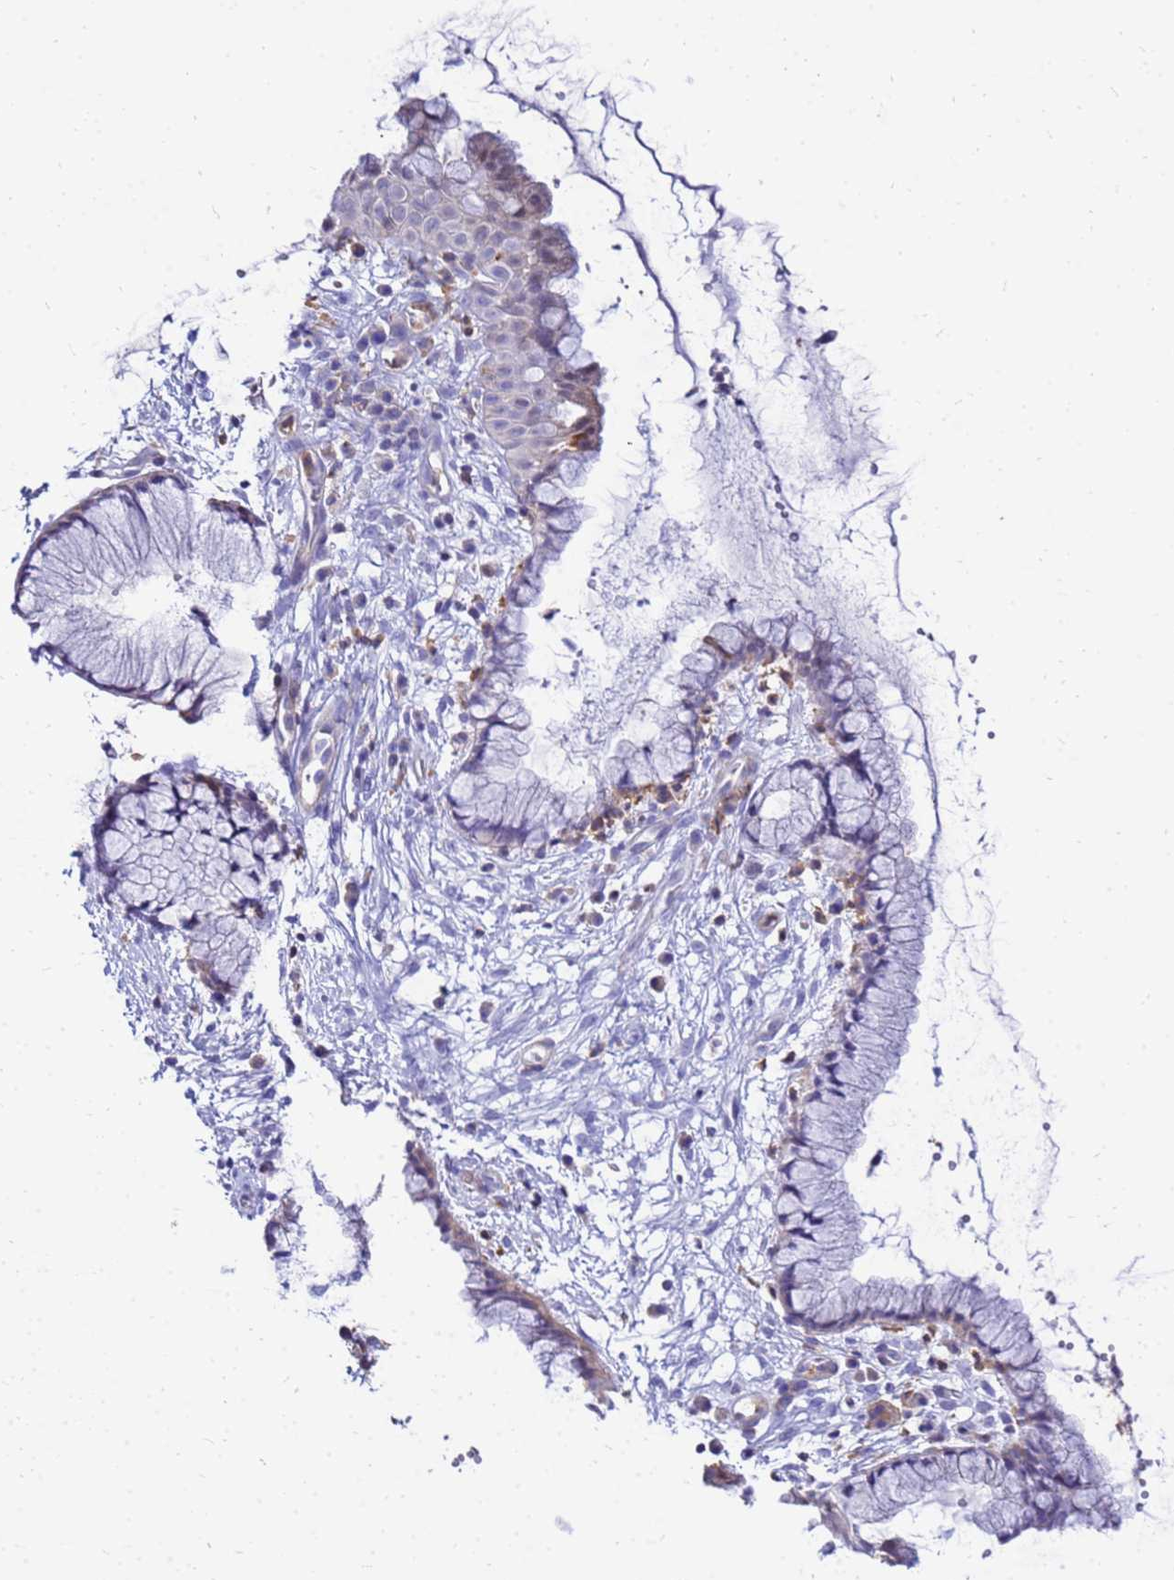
{"staining": {"intensity": "weak", "quantity": "<25%", "location": "cytoplasmic/membranous"}, "tissue": "cervix", "cell_type": "Glandular cells", "image_type": "normal", "snomed": [{"axis": "morphology", "description": "Normal tissue, NOS"}, {"axis": "topography", "description": "Cervix"}], "caption": "Immunohistochemistry (IHC) photomicrograph of unremarkable cervix stained for a protein (brown), which displays no staining in glandular cells.", "gene": "DBNDD2", "patient": {"sex": "female", "age": 42}}